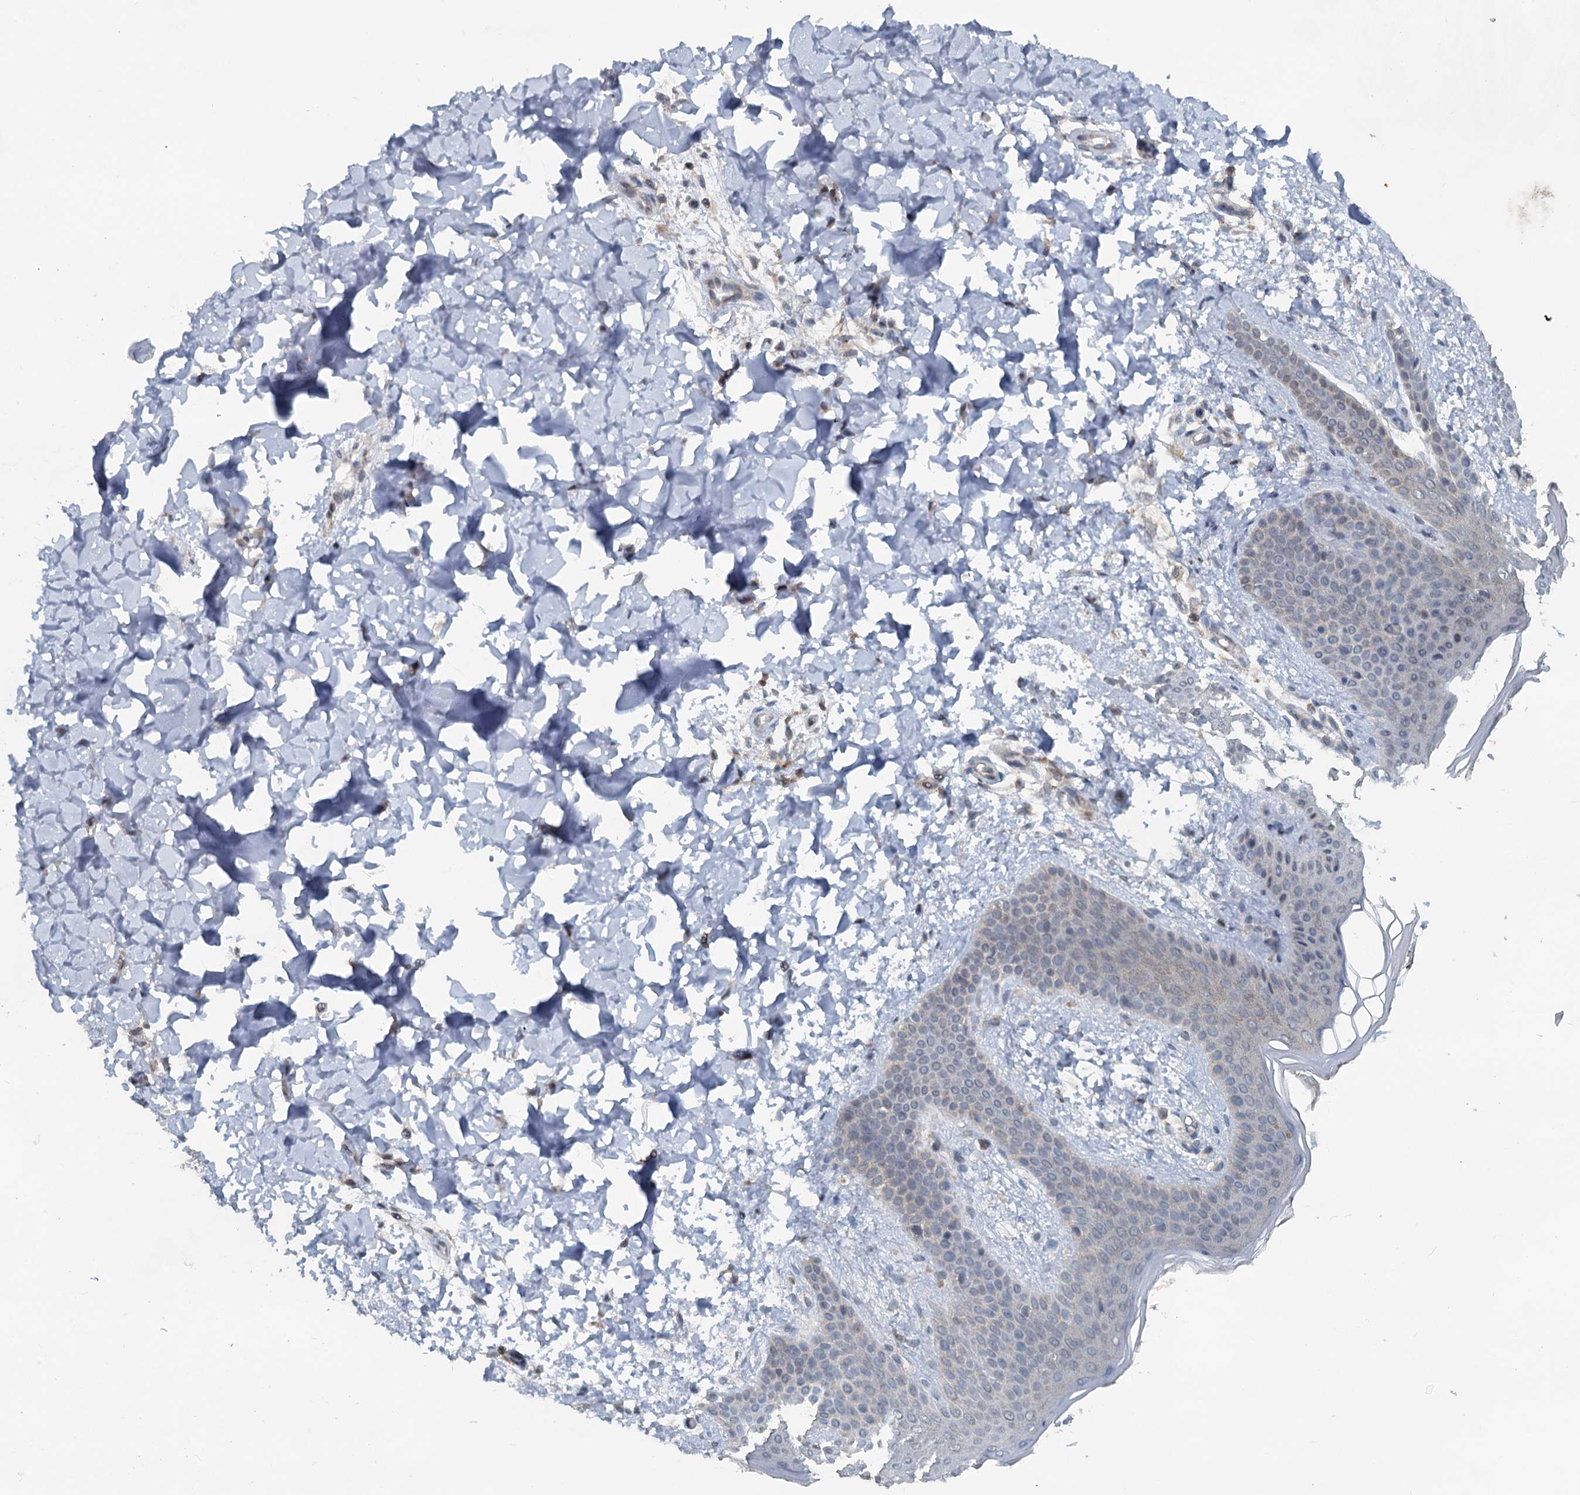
{"staining": {"intensity": "negative", "quantity": "none", "location": "none"}, "tissue": "skin", "cell_type": "Fibroblasts", "image_type": "normal", "snomed": [{"axis": "morphology", "description": "Normal tissue, NOS"}, {"axis": "topography", "description": "Skin"}], "caption": "An immunohistochemistry histopathology image of benign skin is shown. There is no staining in fibroblasts of skin.", "gene": "GCLM", "patient": {"sex": "male", "age": 36}}